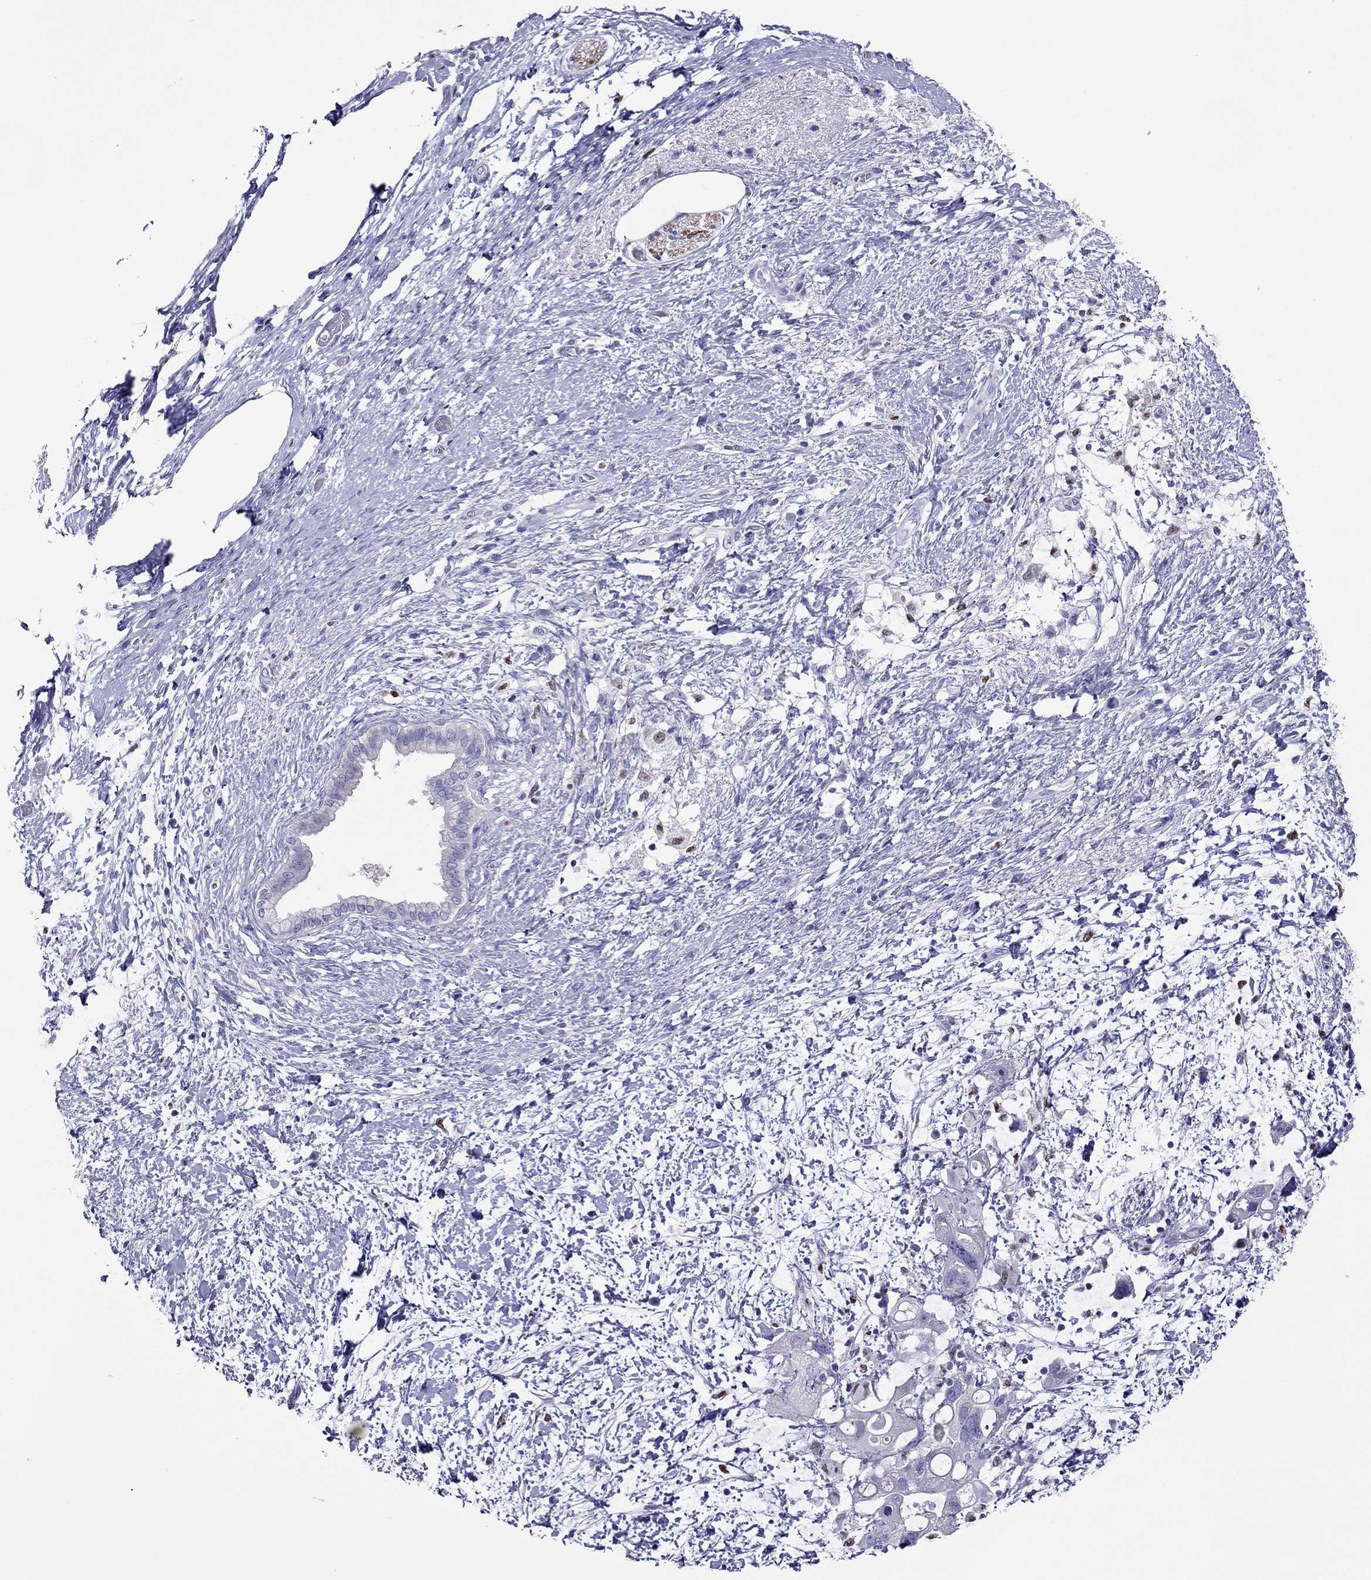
{"staining": {"intensity": "negative", "quantity": "none", "location": "none"}, "tissue": "pancreatic cancer", "cell_type": "Tumor cells", "image_type": "cancer", "snomed": [{"axis": "morphology", "description": "Adenocarcinoma, NOS"}, {"axis": "topography", "description": "Pancreas"}], "caption": "High magnification brightfield microscopy of pancreatic cancer stained with DAB (3,3'-diaminobenzidine) (brown) and counterstained with hematoxylin (blue): tumor cells show no significant expression. (Immunohistochemistry, brightfield microscopy, high magnification).", "gene": "MPZ", "patient": {"sex": "female", "age": 72}}